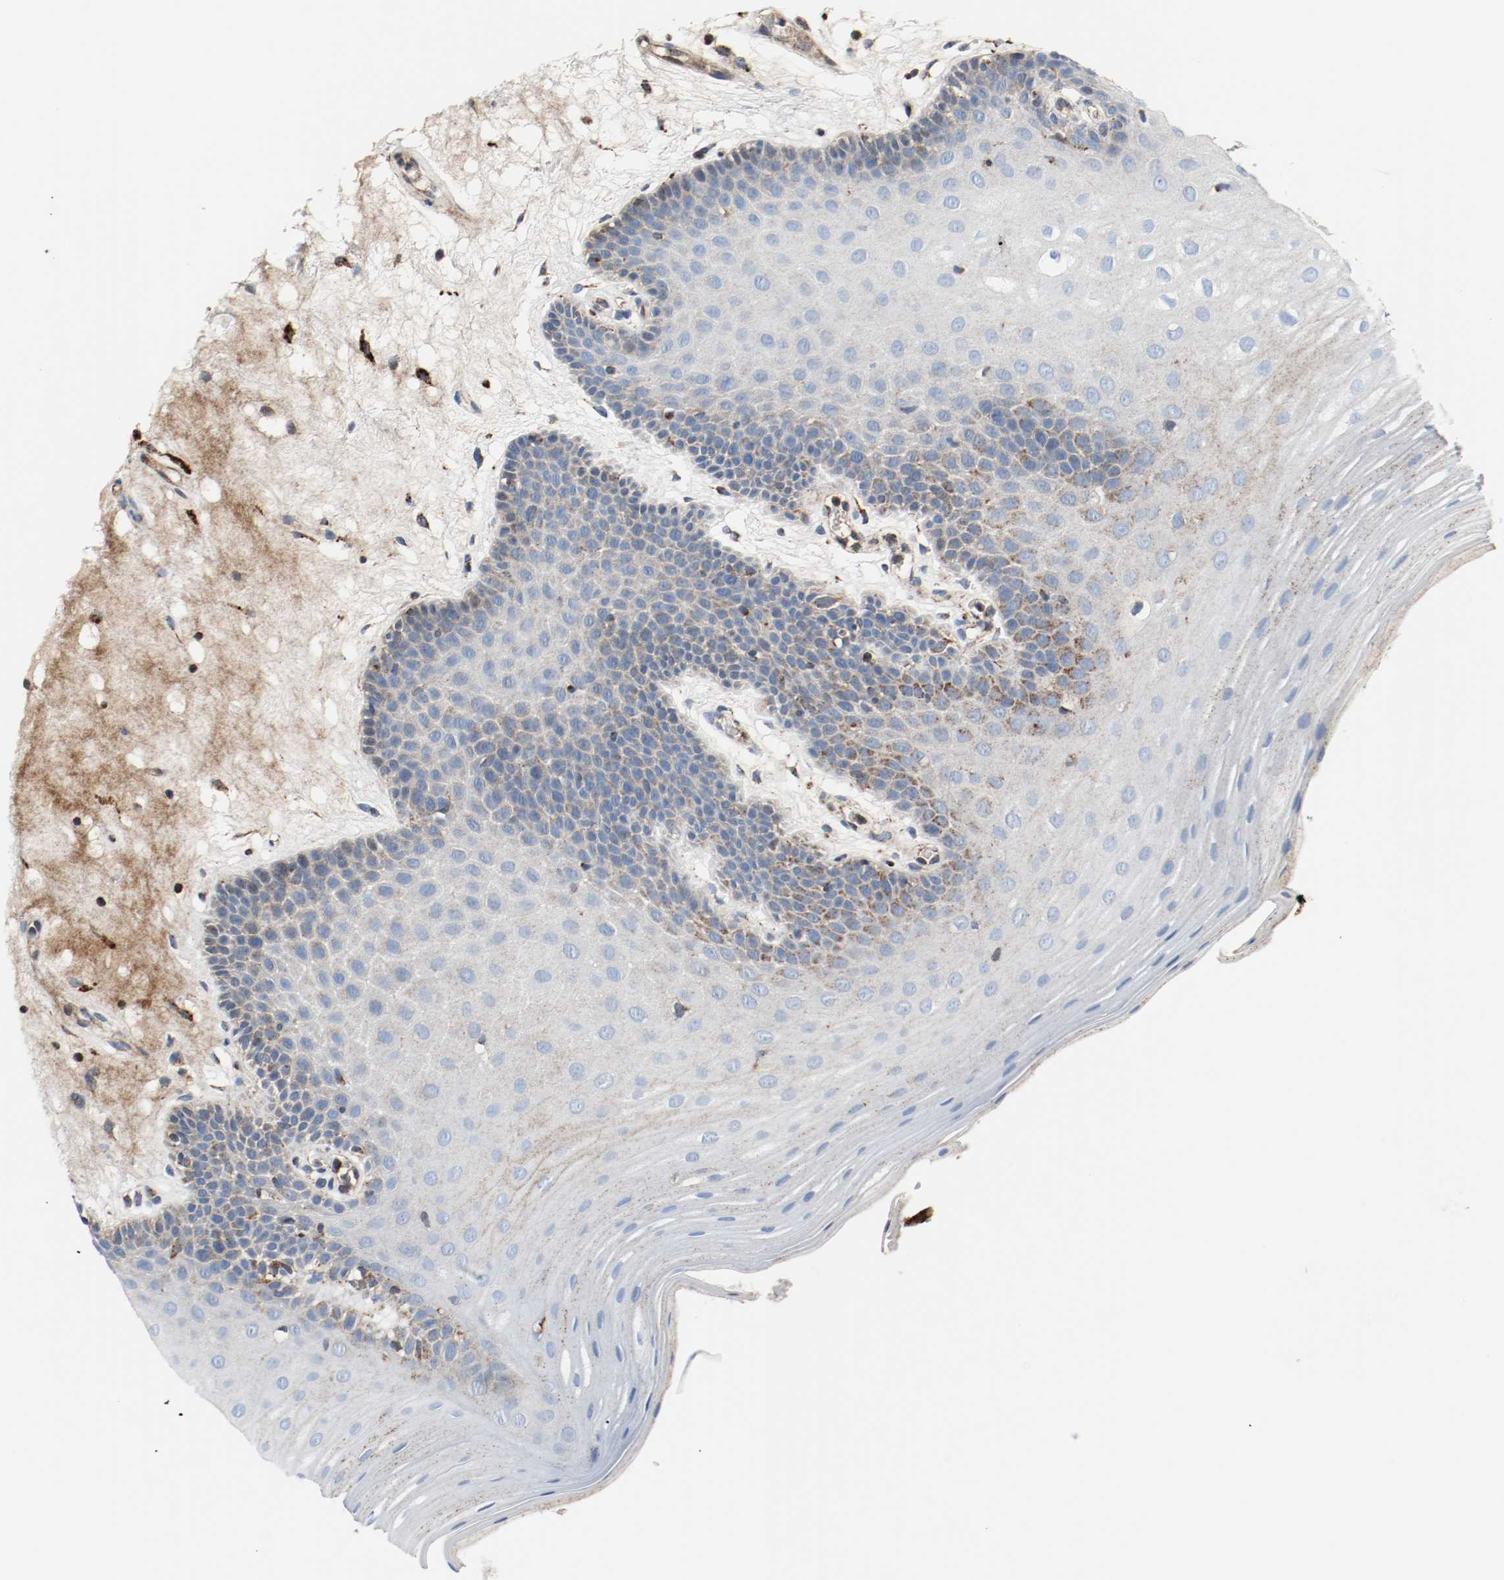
{"staining": {"intensity": "moderate", "quantity": "25%-75%", "location": "cytoplasmic/membranous"}, "tissue": "oral mucosa", "cell_type": "Squamous epithelial cells", "image_type": "normal", "snomed": [{"axis": "morphology", "description": "Normal tissue, NOS"}, {"axis": "morphology", "description": "Squamous cell carcinoma, NOS"}, {"axis": "topography", "description": "Skeletal muscle"}, {"axis": "topography", "description": "Oral tissue"}, {"axis": "topography", "description": "Head-Neck"}], "caption": "Brown immunohistochemical staining in normal oral mucosa shows moderate cytoplasmic/membranous expression in about 25%-75% of squamous epithelial cells.", "gene": "TXNRD1", "patient": {"sex": "male", "age": 71}}